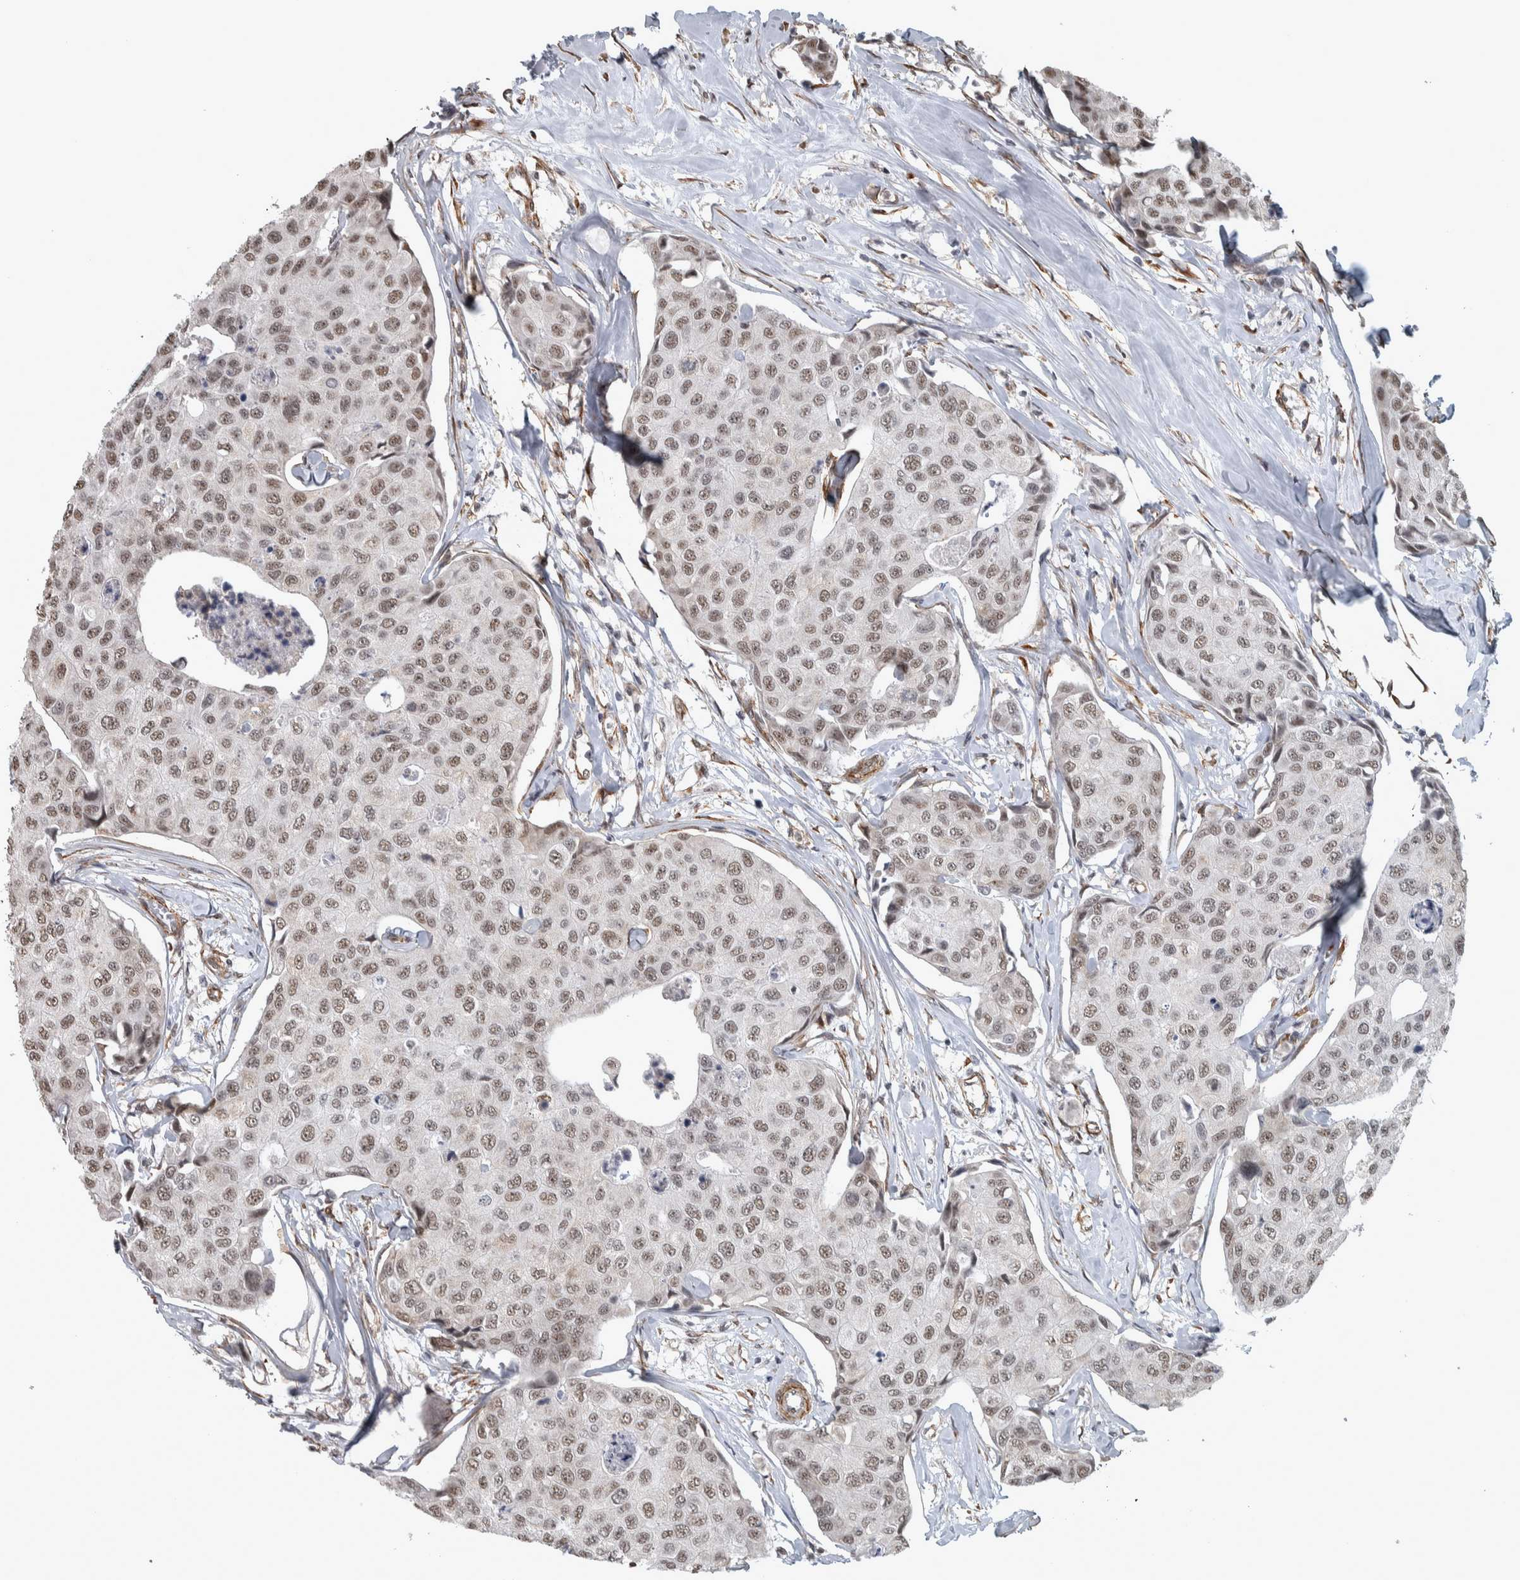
{"staining": {"intensity": "weak", "quantity": ">75%", "location": "nuclear"}, "tissue": "breast cancer", "cell_type": "Tumor cells", "image_type": "cancer", "snomed": [{"axis": "morphology", "description": "Duct carcinoma"}, {"axis": "topography", "description": "Breast"}], "caption": "A photomicrograph of human breast infiltrating ductal carcinoma stained for a protein reveals weak nuclear brown staining in tumor cells.", "gene": "DDX42", "patient": {"sex": "female", "age": 80}}